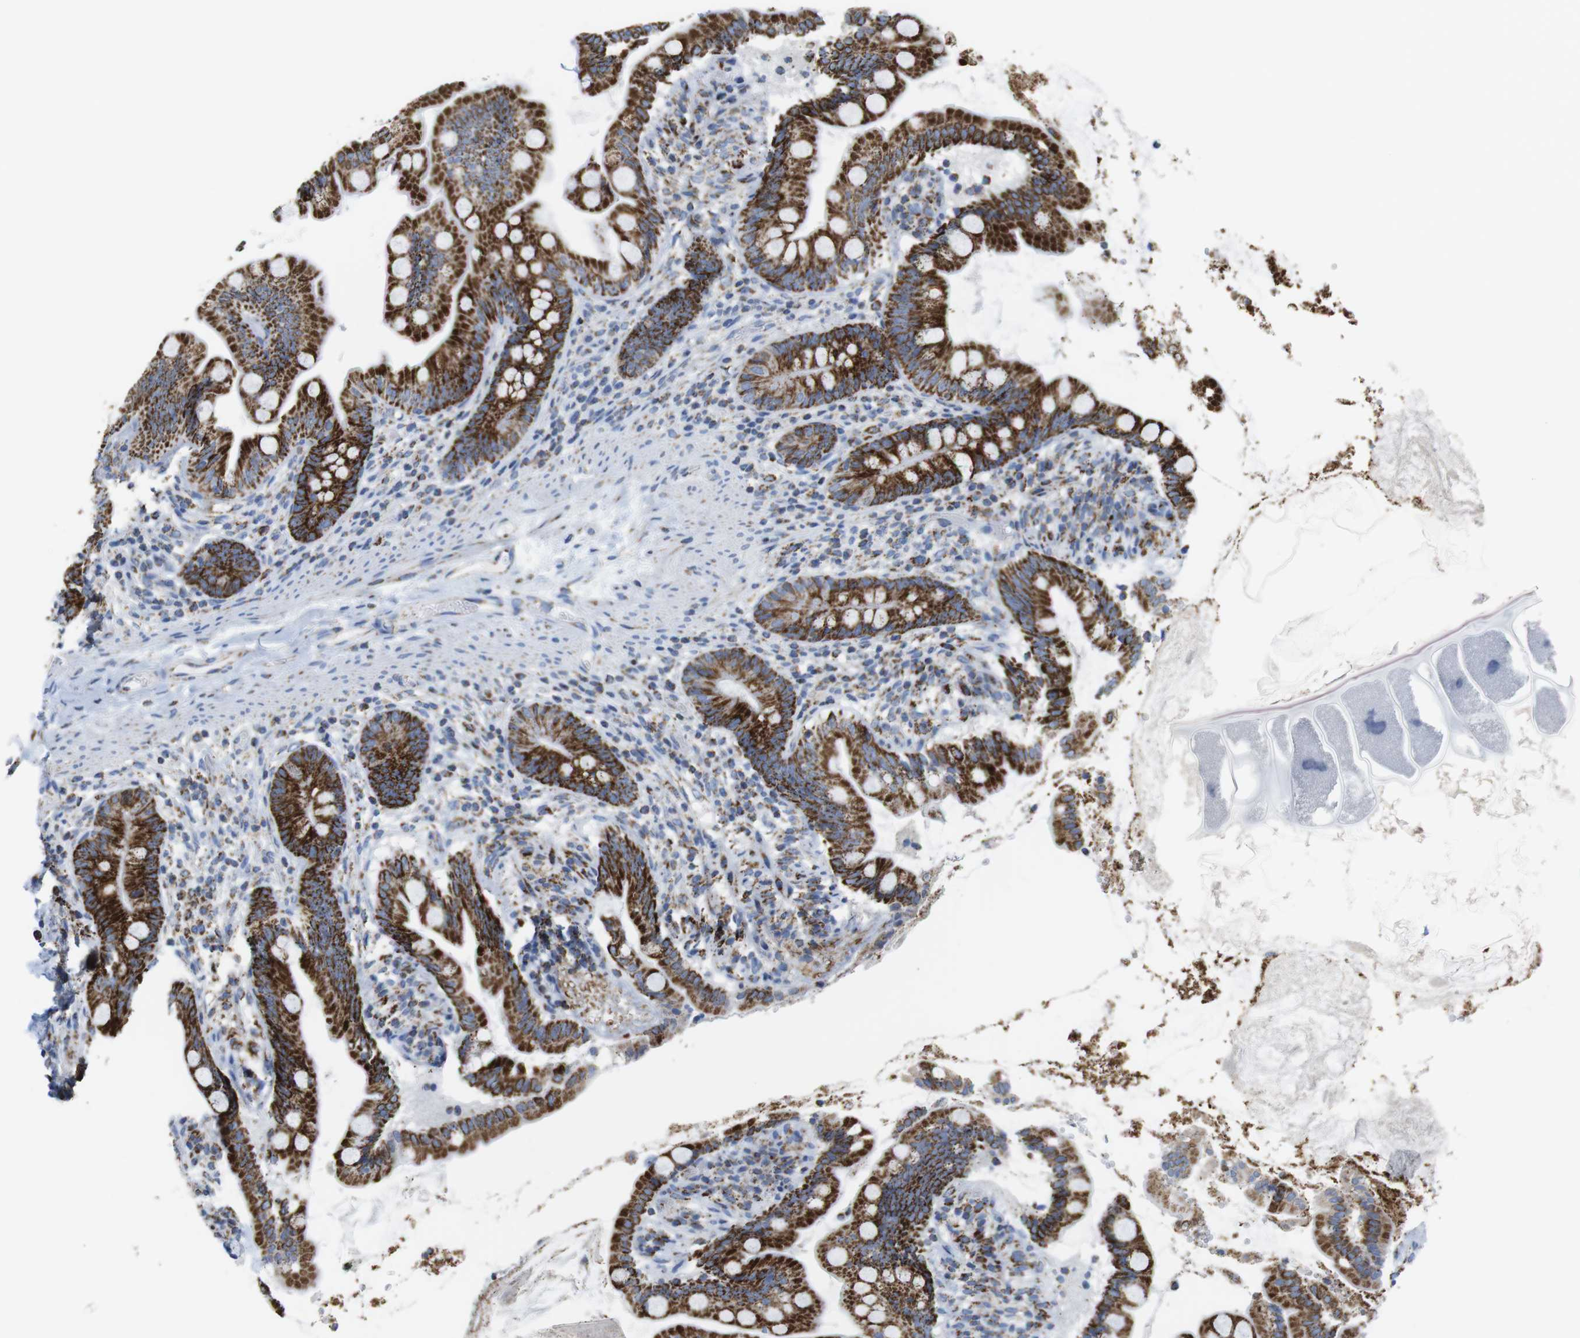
{"staining": {"intensity": "strong", "quantity": ">75%", "location": "cytoplasmic/membranous"}, "tissue": "small intestine", "cell_type": "Glandular cells", "image_type": "normal", "snomed": [{"axis": "morphology", "description": "Normal tissue, NOS"}, {"axis": "topography", "description": "Small intestine"}], "caption": "A photomicrograph showing strong cytoplasmic/membranous expression in approximately >75% of glandular cells in normal small intestine, as visualized by brown immunohistochemical staining.", "gene": "ATP5PO", "patient": {"sex": "female", "age": 56}}